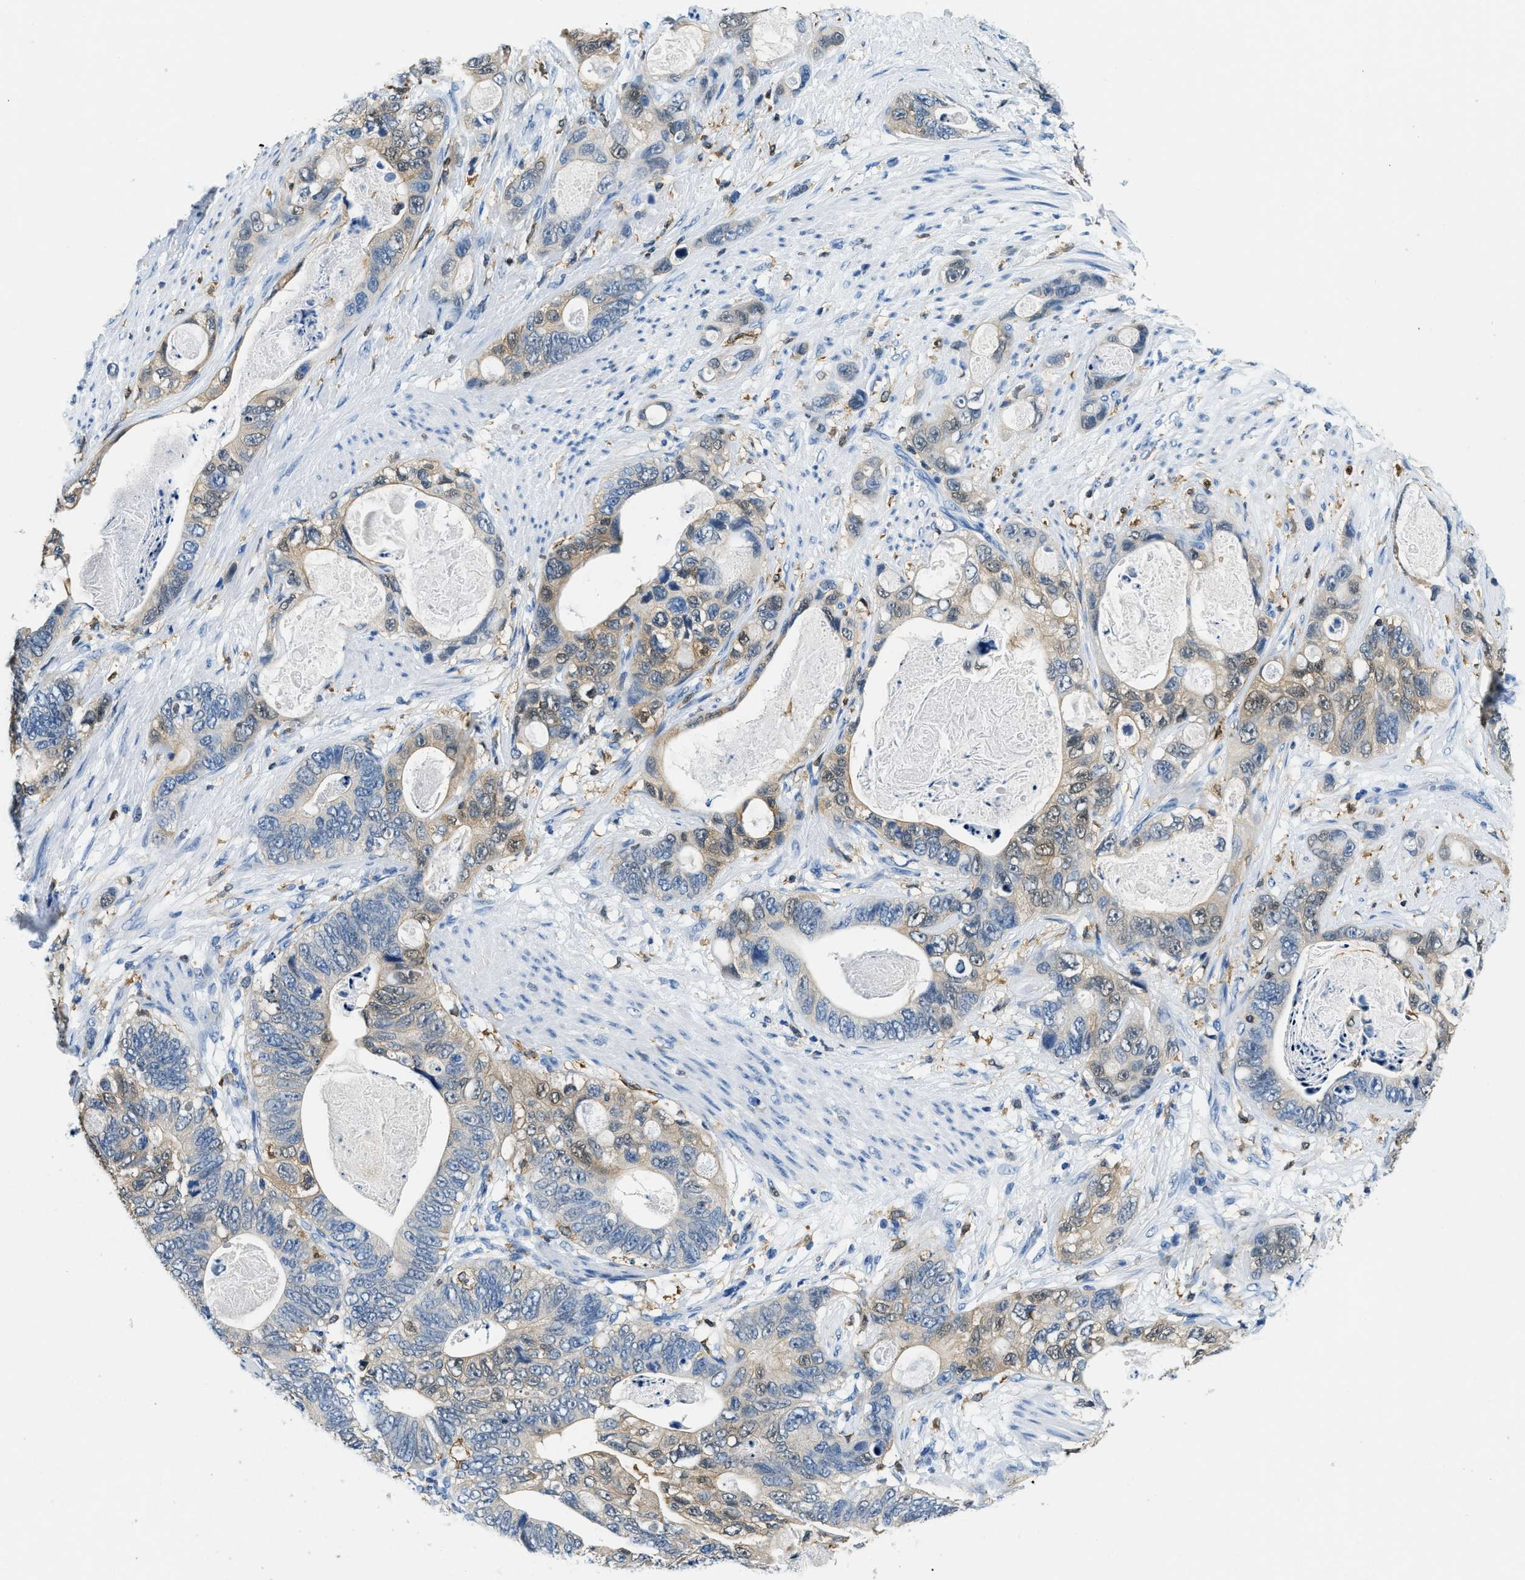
{"staining": {"intensity": "weak", "quantity": "25%-75%", "location": "cytoplasmic/membranous"}, "tissue": "stomach cancer", "cell_type": "Tumor cells", "image_type": "cancer", "snomed": [{"axis": "morphology", "description": "Normal tissue, NOS"}, {"axis": "morphology", "description": "Adenocarcinoma, NOS"}, {"axis": "topography", "description": "Stomach"}], "caption": "Immunohistochemical staining of human stomach cancer (adenocarcinoma) reveals low levels of weak cytoplasmic/membranous staining in approximately 25%-75% of tumor cells.", "gene": "CAPG", "patient": {"sex": "female", "age": 89}}